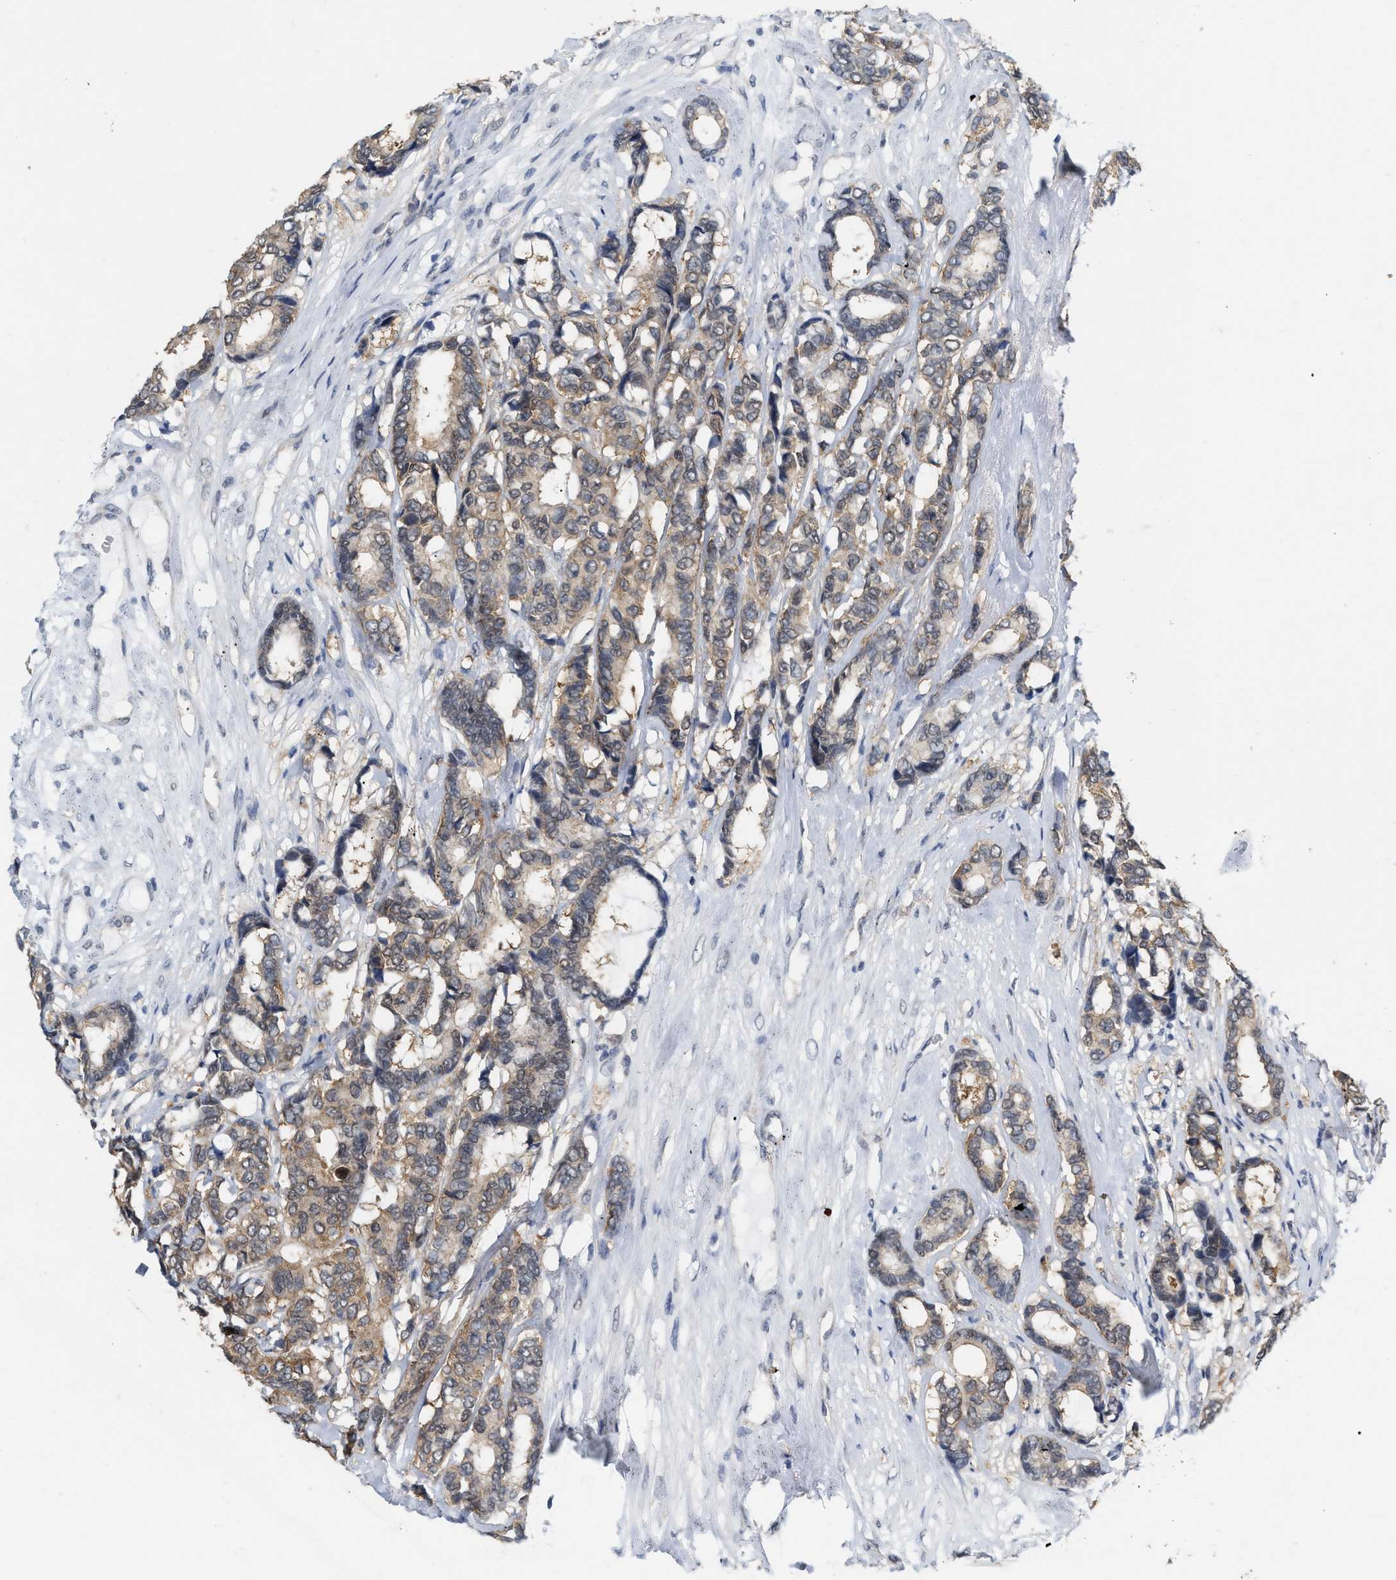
{"staining": {"intensity": "moderate", "quantity": ">75%", "location": "cytoplasmic/membranous"}, "tissue": "breast cancer", "cell_type": "Tumor cells", "image_type": "cancer", "snomed": [{"axis": "morphology", "description": "Duct carcinoma"}, {"axis": "topography", "description": "Breast"}], "caption": "Breast cancer (intraductal carcinoma) stained for a protein (brown) shows moderate cytoplasmic/membranous positive staining in about >75% of tumor cells.", "gene": "RUVBL1", "patient": {"sex": "female", "age": 87}}